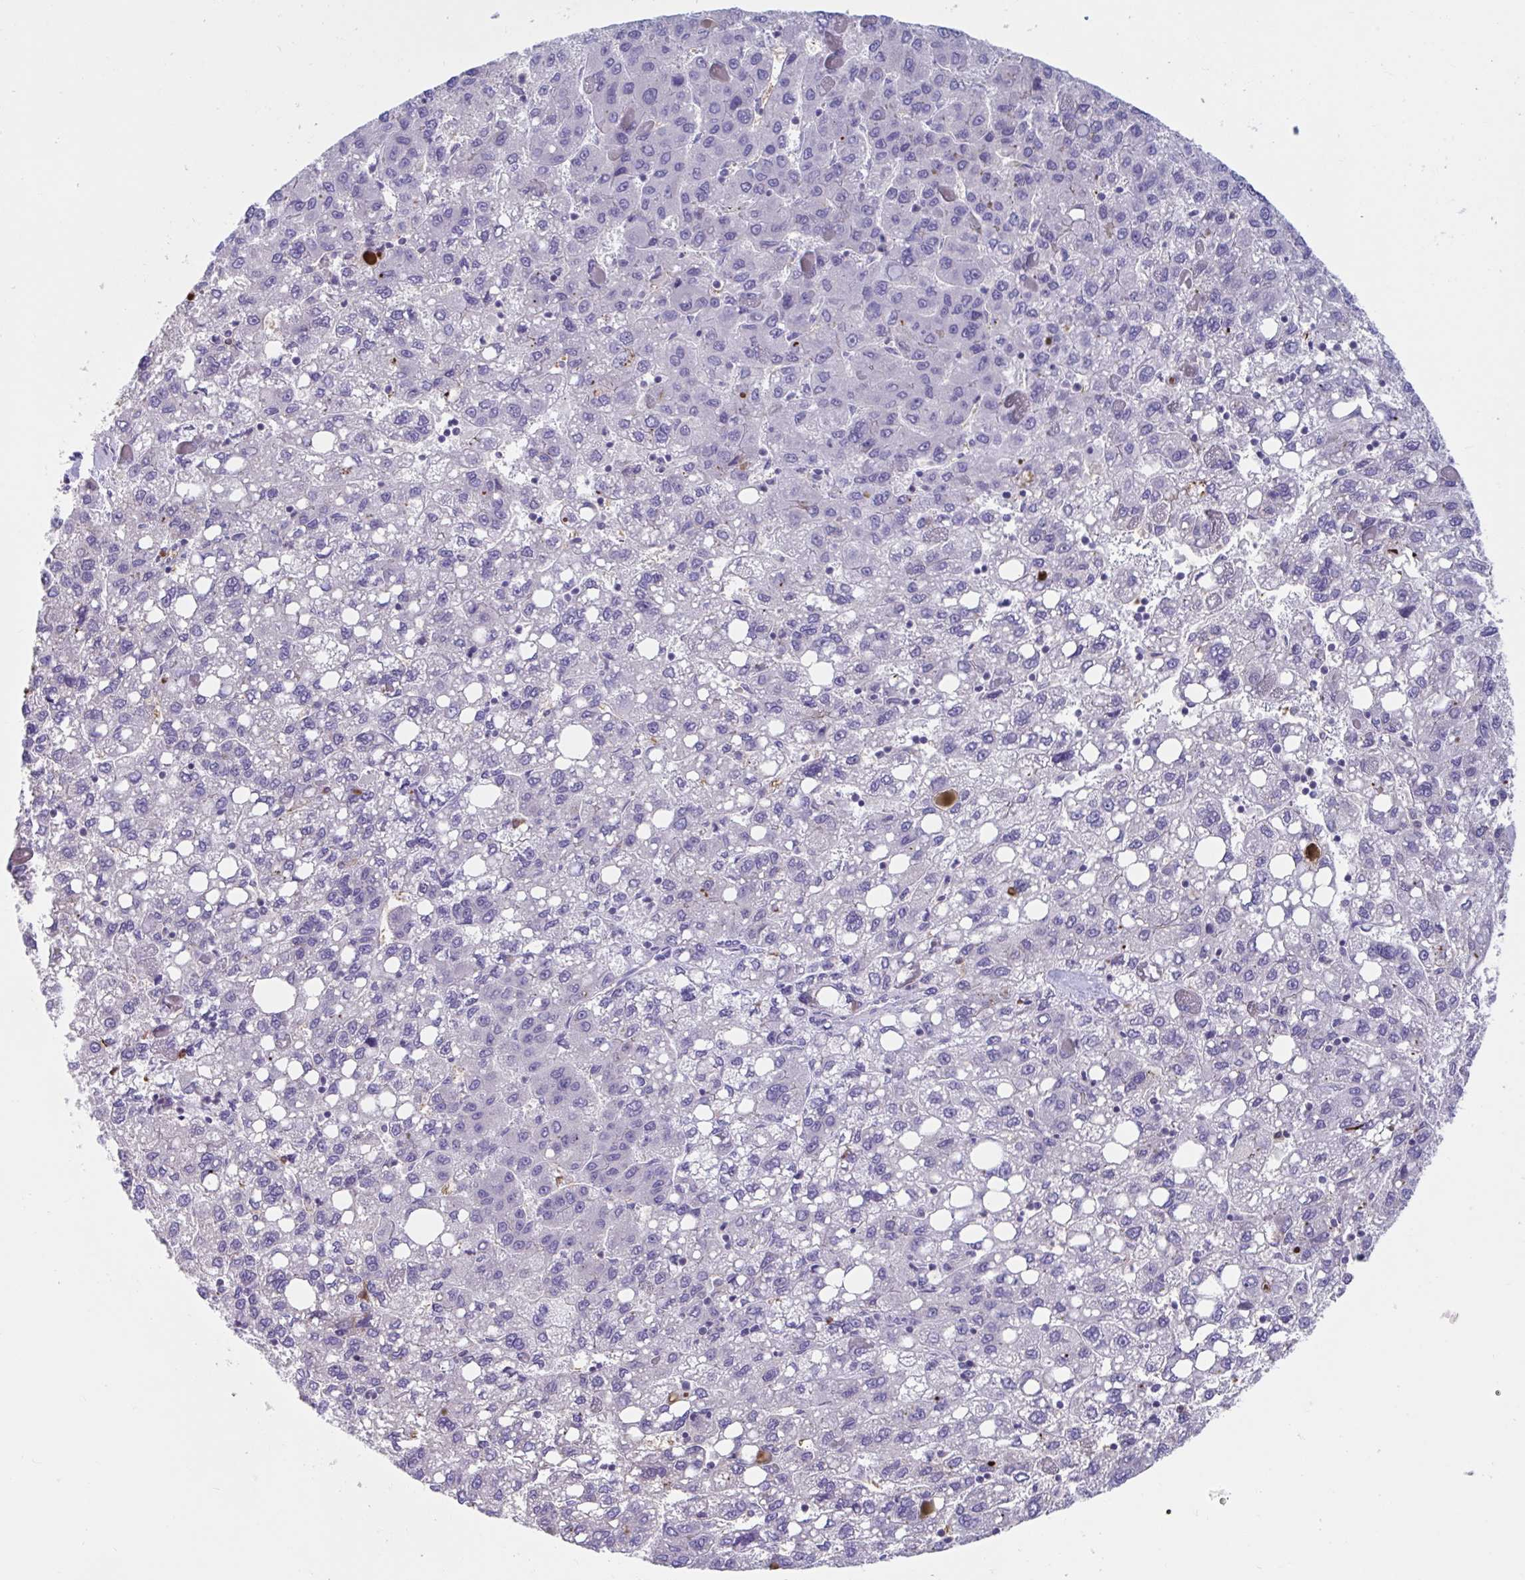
{"staining": {"intensity": "negative", "quantity": "none", "location": "none"}, "tissue": "liver cancer", "cell_type": "Tumor cells", "image_type": "cancer", "snomed": [{"axis": "morphology", "description": "Carcinoma, Hepatocellular, NOS"}, {"axis": "topography", "description": "Liver"}], "caption": "The micrograph exhibits no significant staining in tumor cells of liver cancer.", "gene": "TTC30B", "patient": {"sex": "female", "age": 82}}